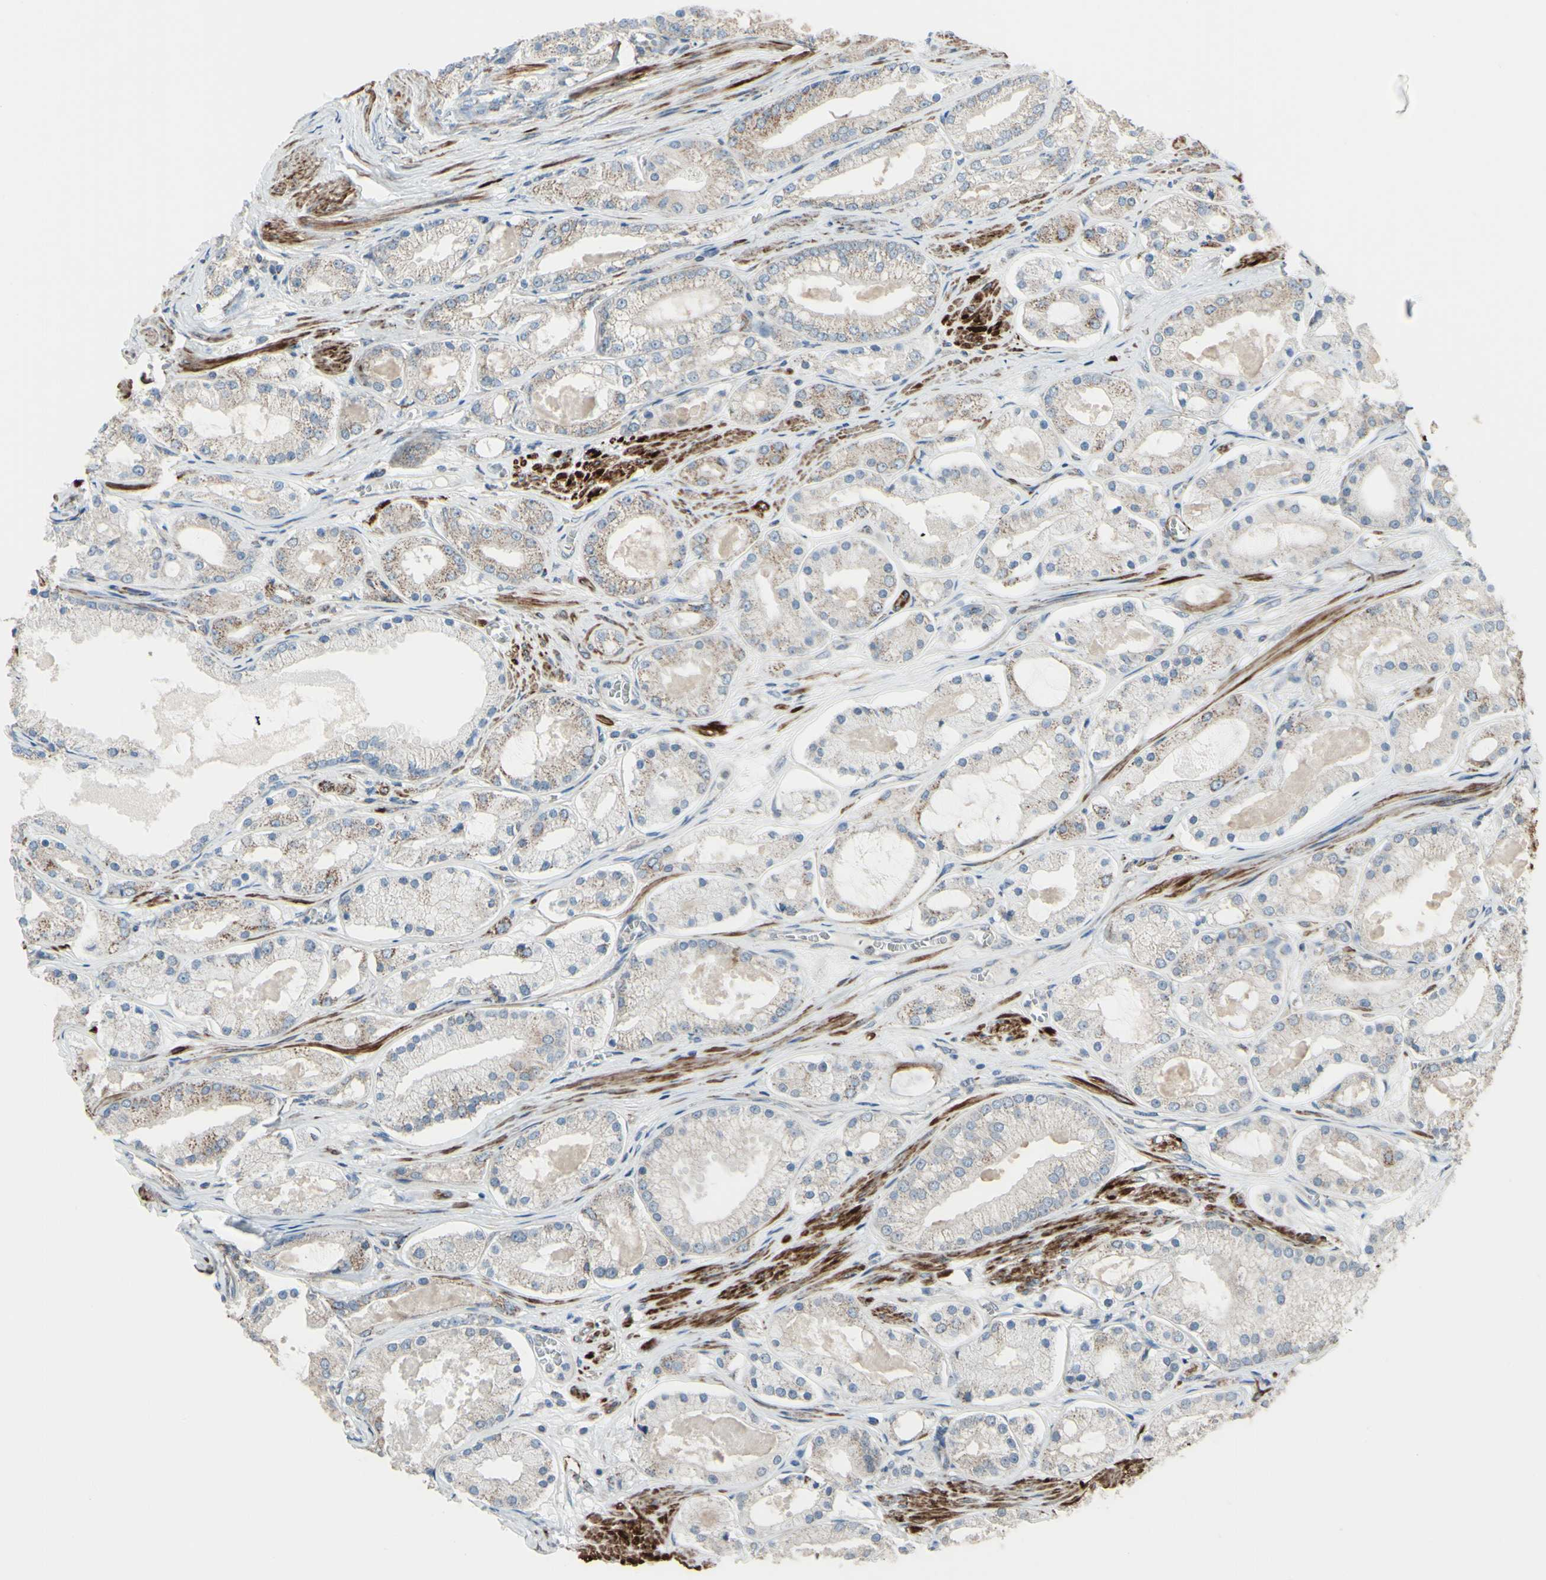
{"staining": {"intensity": "weak", "quantity": "<25%", "location": "cytoplasmic/membranous"}, "tissue": "prostate cancer", "cell_type": "Tumor cells", "image_type": "cancer", "snomed": [{"axis": "morphology", "description": "Adenocarcinoma, High grade"}, {"axis": "topography", "description": "Prostate"}], "caption": "An image of prostate adenocarcinoma (high-grade) stained for a protein displays no brown staining in tumor cells.", "gene": "FAM171B", "patient": {"sex": "male", "age": 66}}